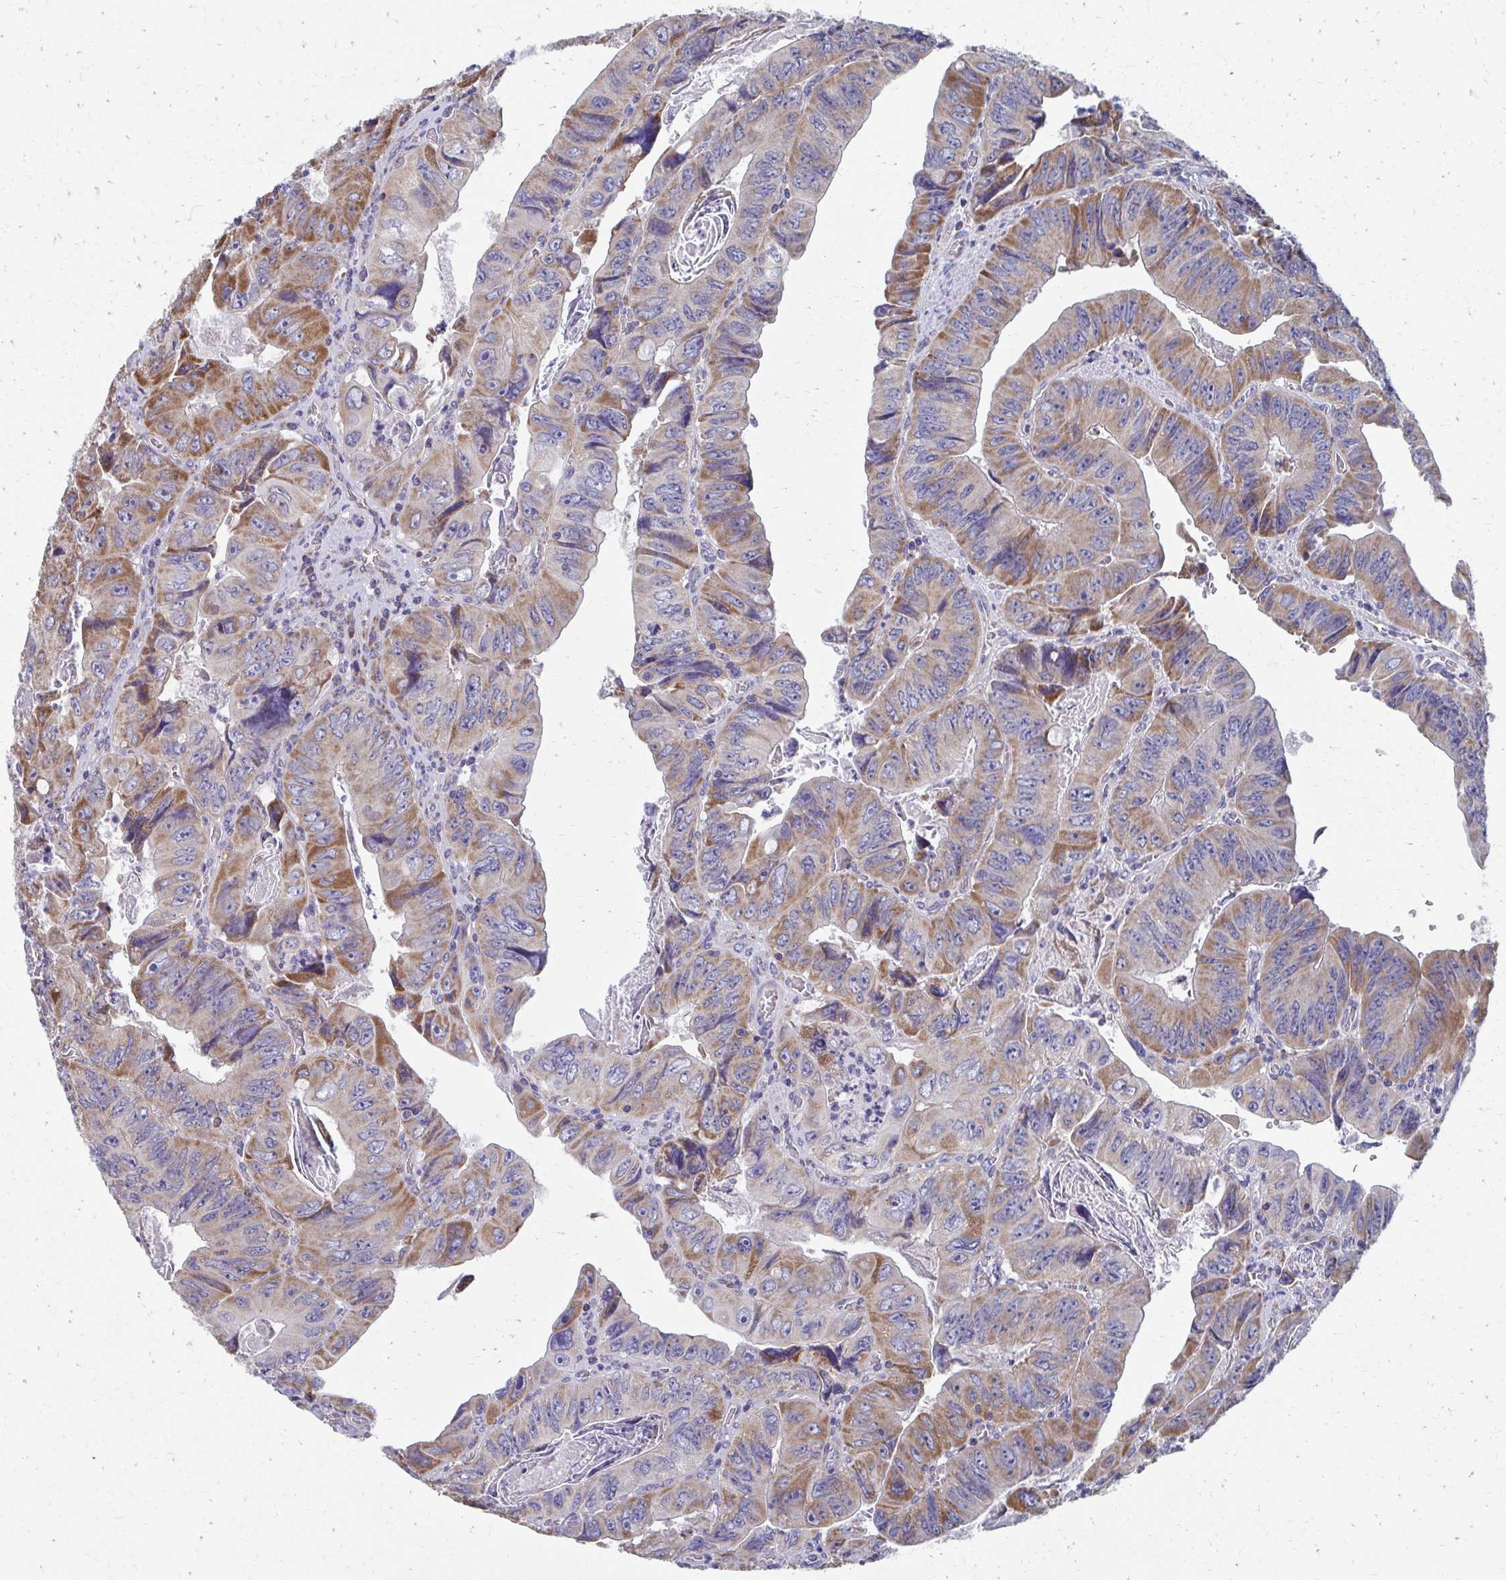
{"staining": {"intensity": "moderate", "quantity": "25%-75%", "location": "cytoplasmic/membranous"}, "tissue": "colorectal cancer", "cell_type": "Tumor cells", "image_type": "cancer", "snomed": [{"axis": "morphology", "description": "Adenocarcinoma, NOS"}, {"axis": "topography", "description": "Colon"}], "caption": "Moderate cytoplasmic/membranous protein positivity is appreciated in approximately 25%-75% of tumor cells in colorectal adenocarcinoma.", "gene": "RCC1L", "patient": {"sex": "female", "age": 84}}